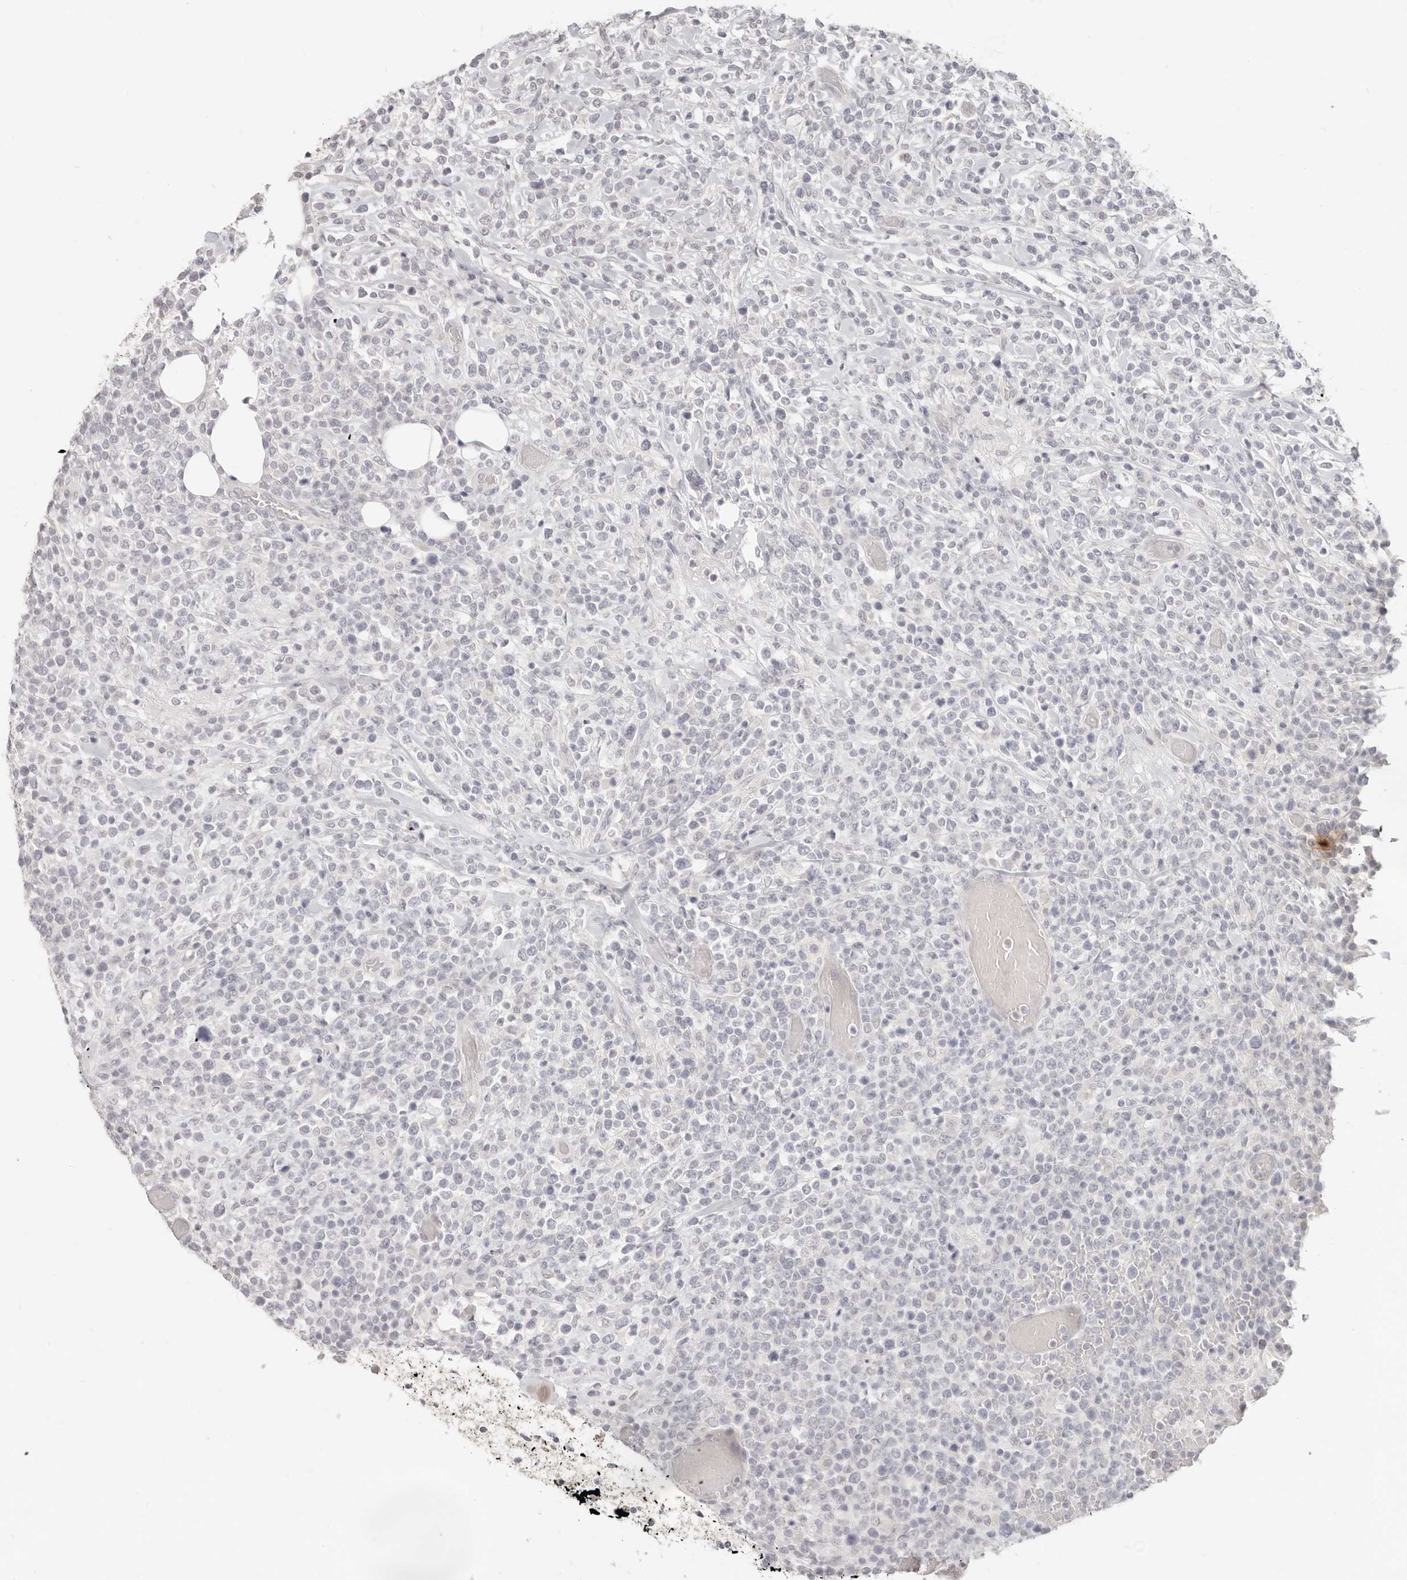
{"staining": {"intensity": "negative", "quantity": "none", "location": "none"}, "tissue": "lymphoma", "cell_type": "Tumor cells", "image_type": "cancer", "snomed": [{"axis": "morphology", "description": "Malignant lymphoma, non-Hodgkin's type, High grade"}, {"axis": "topography", "description": "Colon"}], "caption": "Immunohistochemistry photomicrograph of neoplastic tissue: lymphoma stained with DAB (3,3'-diaminobenzidine) demonstrates no significant protein expression in tumor cells.", "gene": "EPCAM", "patient": {"sex": "female", "age": 53}}